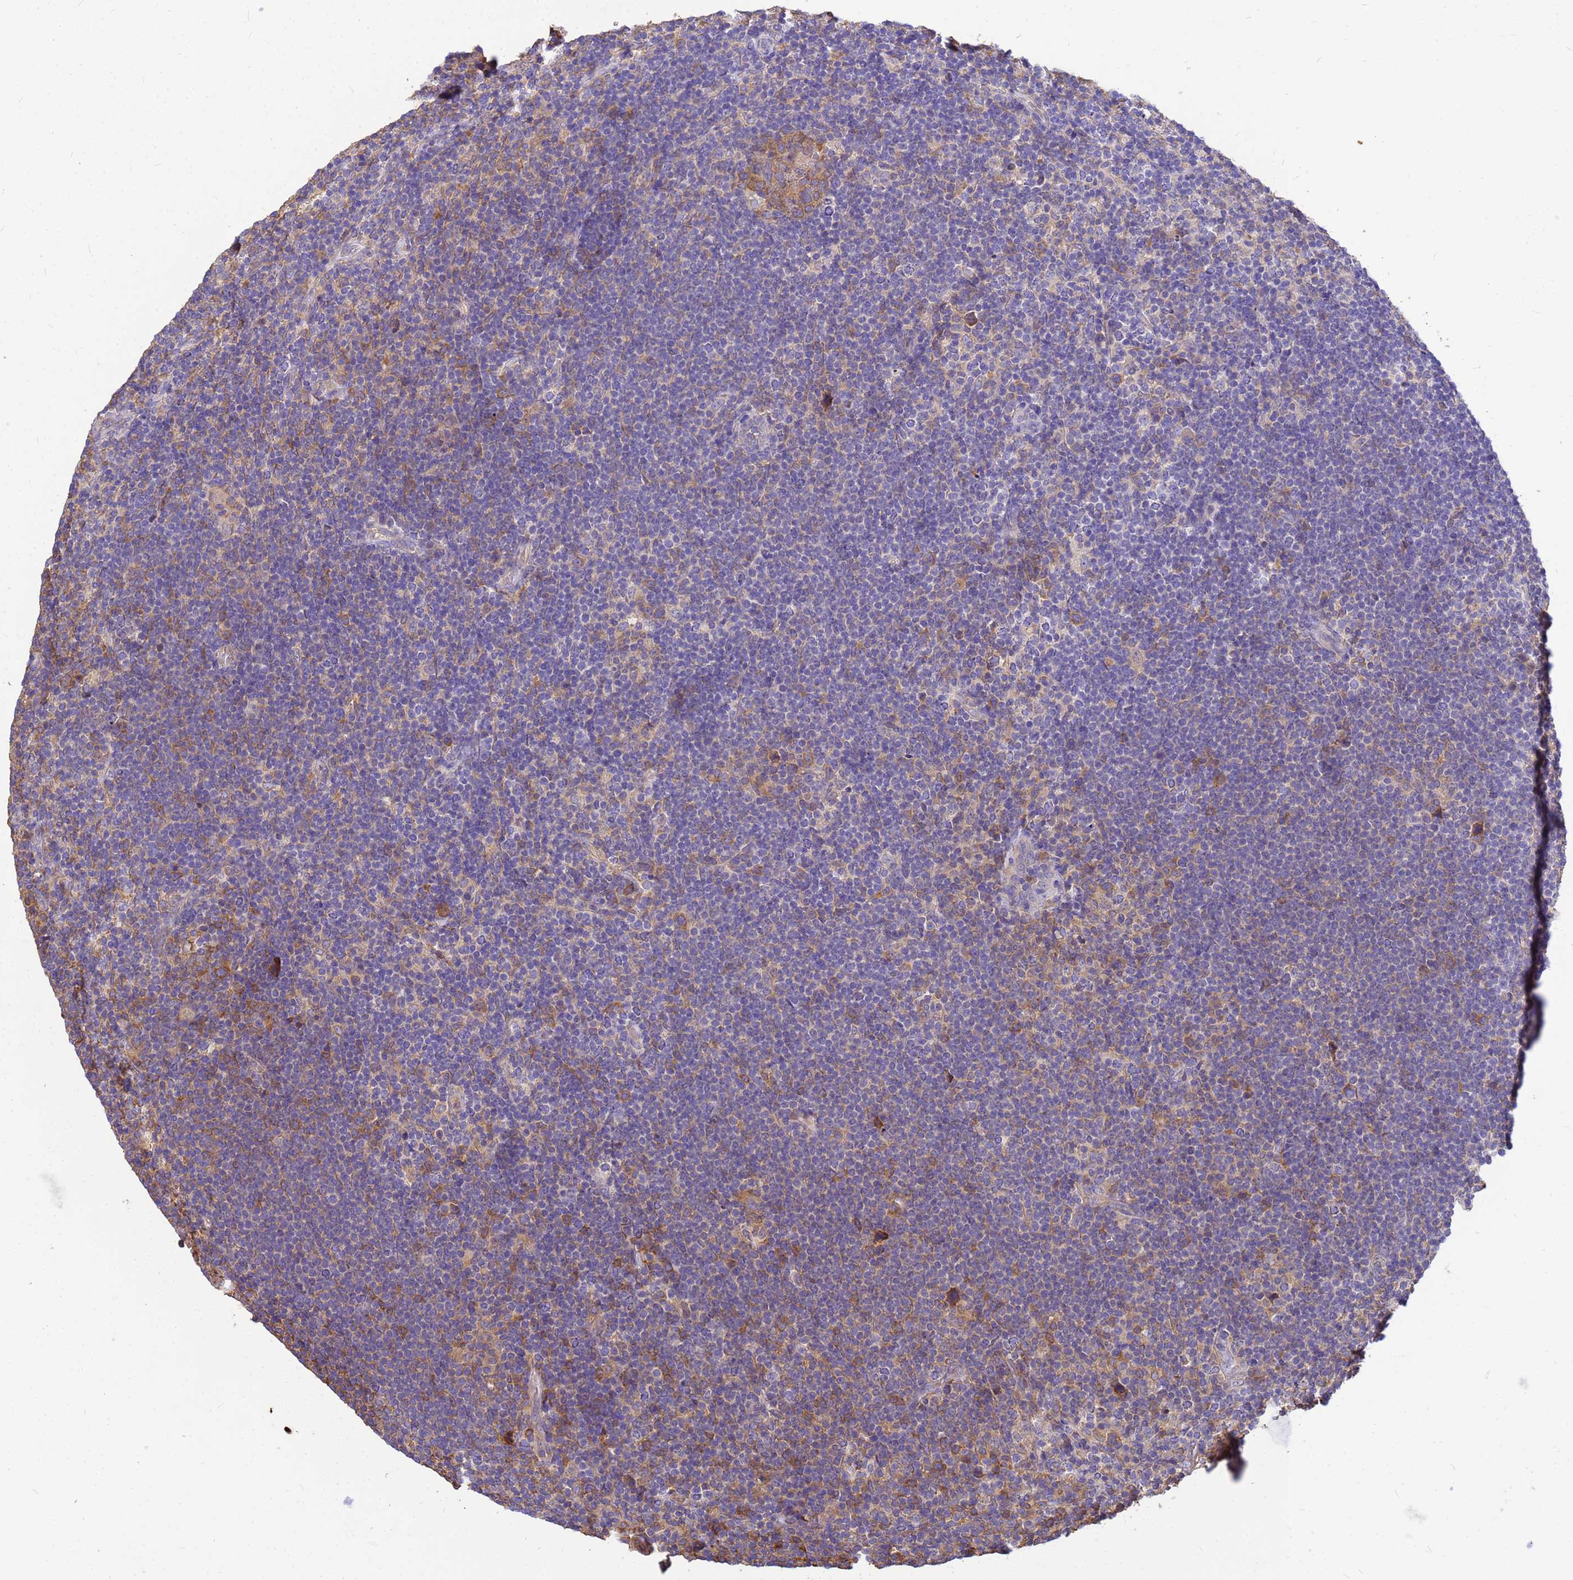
{"staining": {"intensity": "moderate", "quantity": "<25%", "location": "cytoplasmic/membranous"}, "tissue": "lymphoma", "cell_type": "Tumor cells", "image_type": "cancer", "snomed": [{"axis": "morphology", "description": "Hodgkin's disease, NOS"}, {"axis": "topography", "description": "Lymph node"}], "caption": "A high-resolution micrograph shows IHC staining of Hodgkin's disease, which displays moderate cytoplasmic/membranous staining in approximately <25% of tumor cells.", "gene": "TUBB1", "patient": {"sex": "female", "age": 57}}